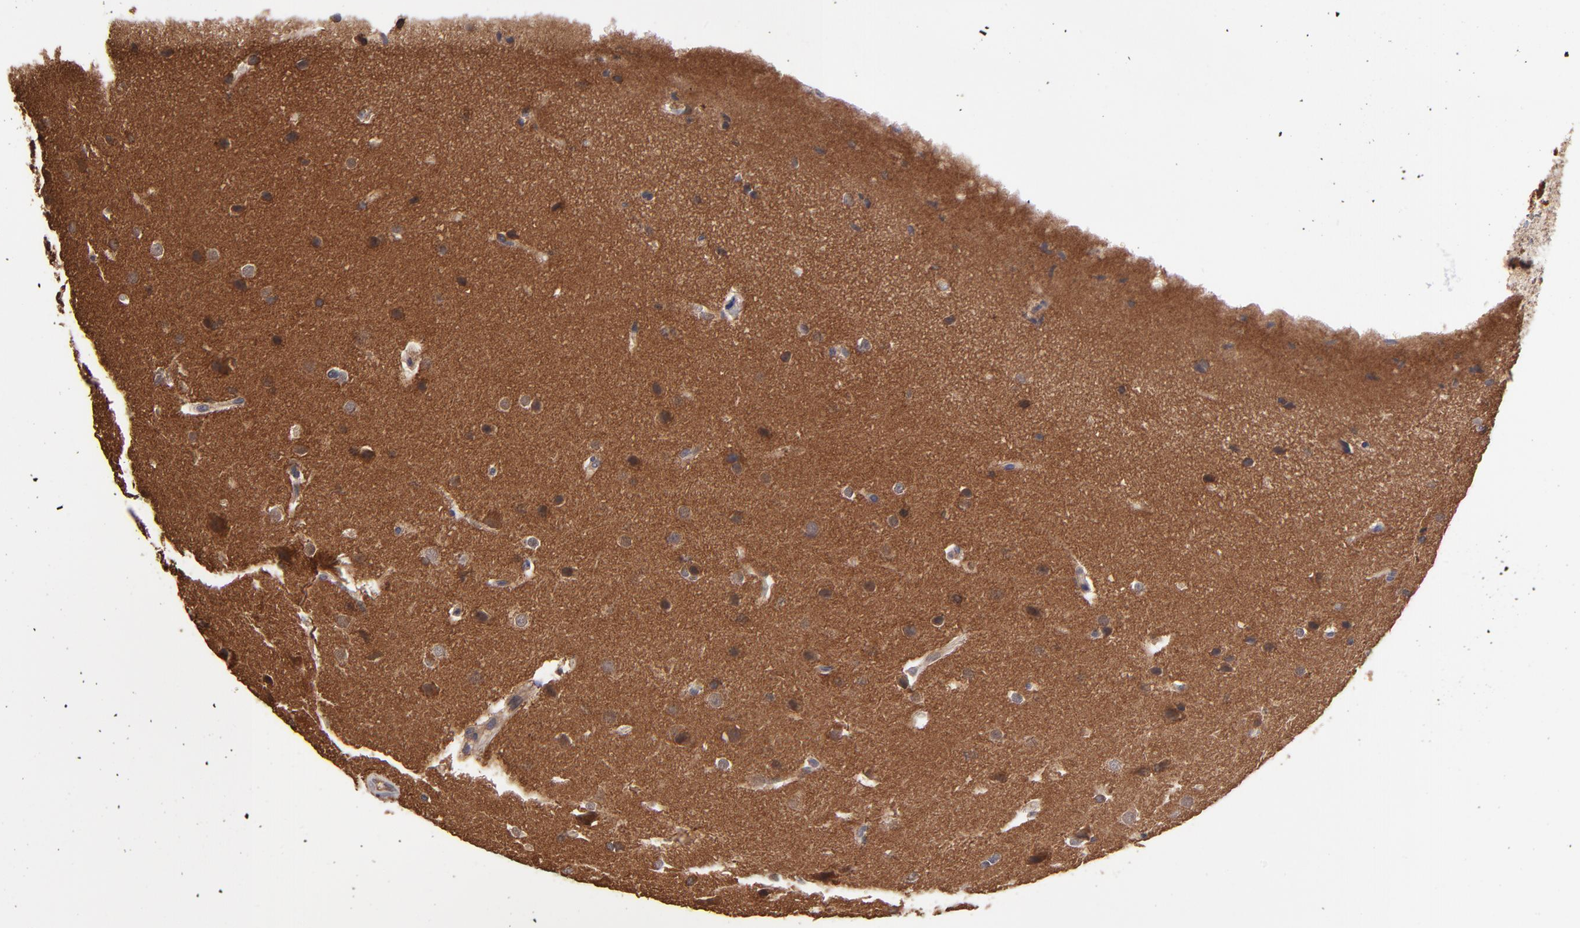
{"staining": {"intensity": "strong", "quantity": ">75%", "location": "cytoplasmic/membranous,nuclear"}, "tissue": "glioma", "cell_type": "Tumor cells", "image_type": "cancer", "snomed": [{"axis": "morphology", "description": "Glioma, malignant, Low grade"}, {"axis": "topography", "description": "Cerebral cortex"}], "caption": "The micrograph reveals a brown stain indicating the presence of a protein in the cytoplasmic/membranous and nuclear of tumor cells in glioma.", "gene": "CHL1", "patient": {"sex": "female", "age": 47}}